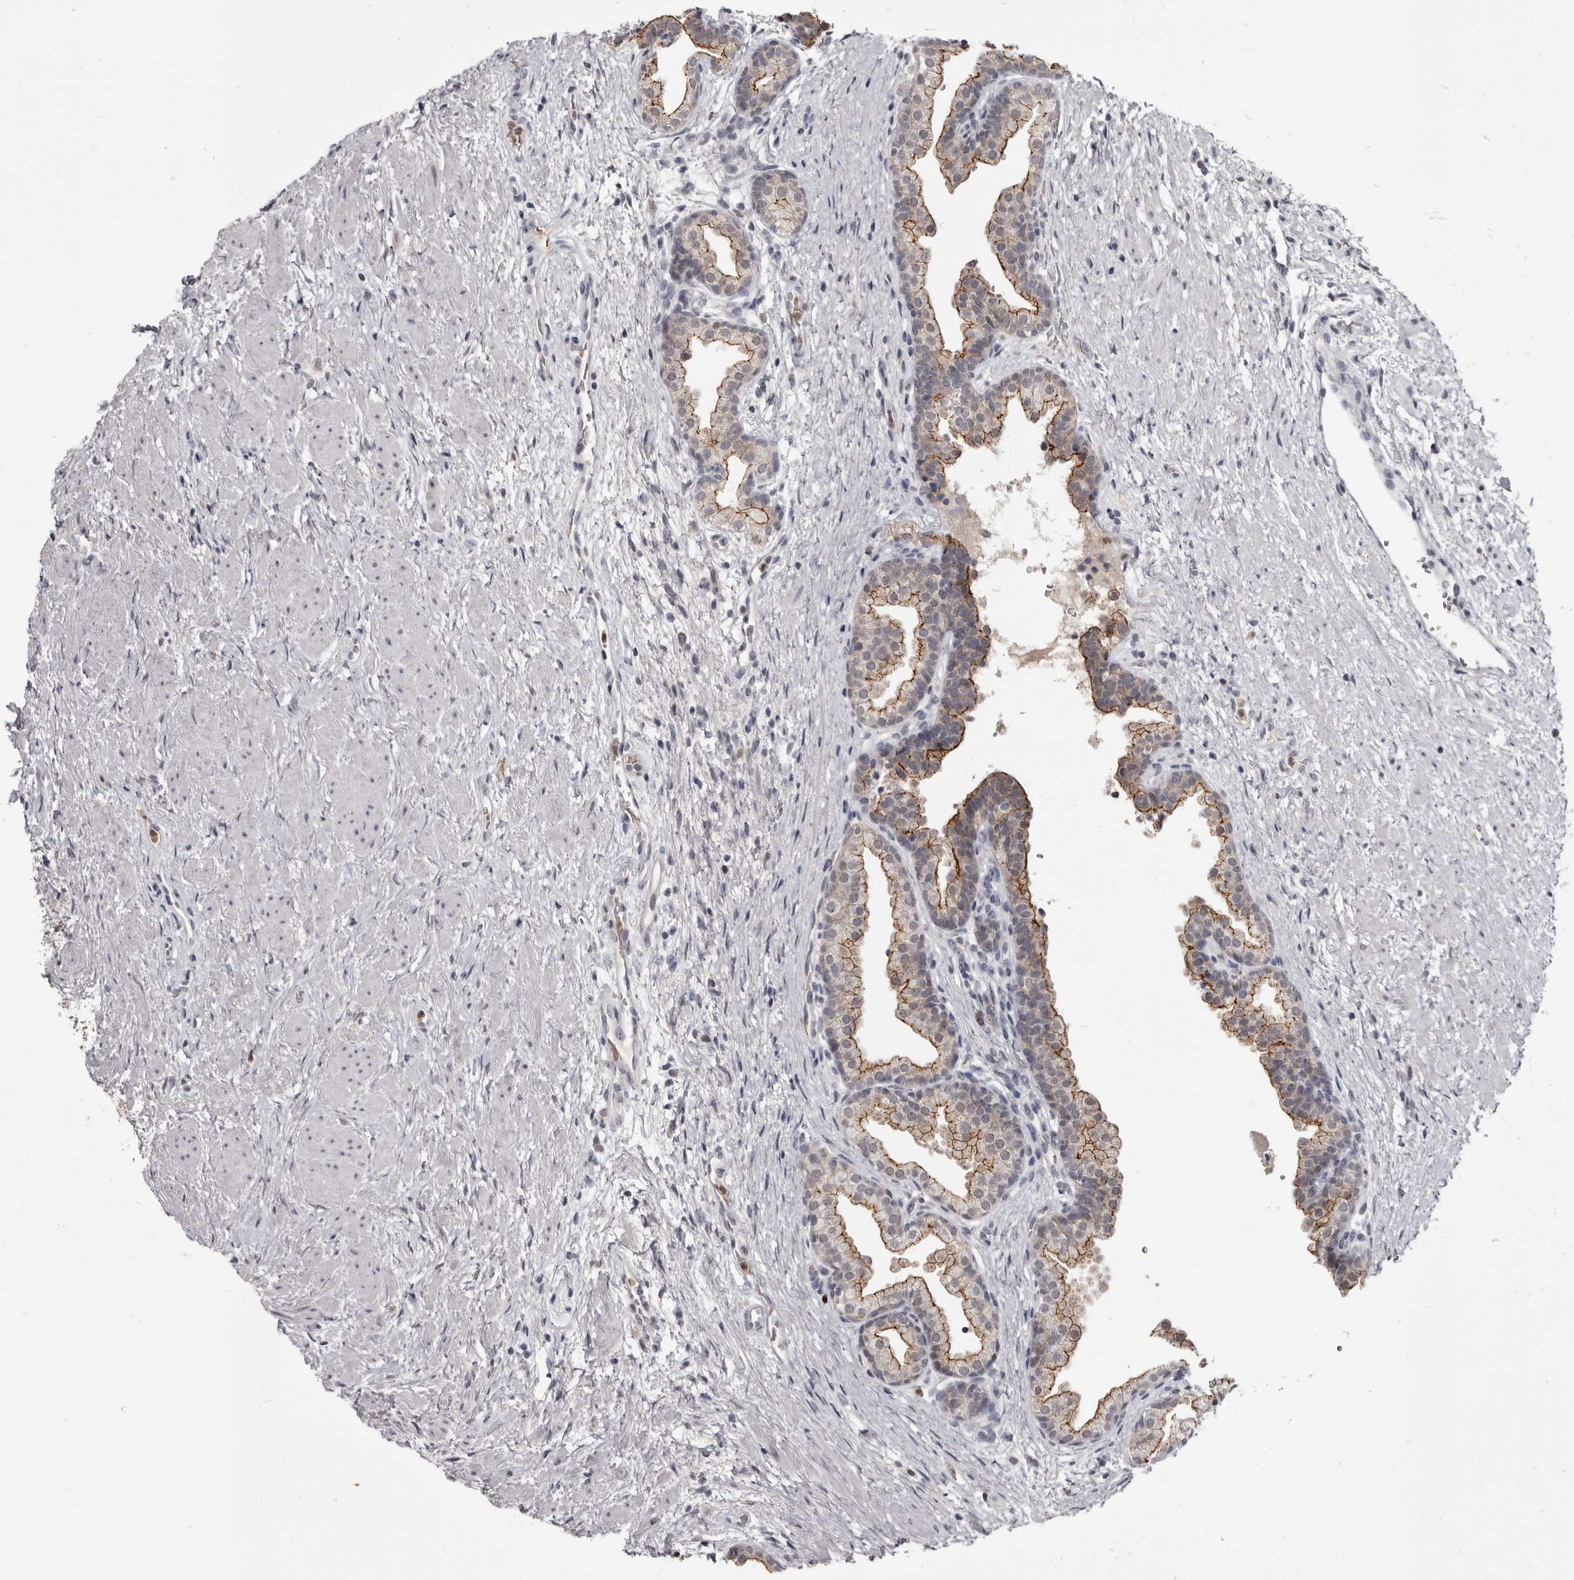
{"staining": {"intensity": "moderate", "quantity": ">75%", "location": "cytoplasmic/membranous"}, "tissue": "prostate", "cell_type": "Glandular cells", "image_type": "normal", "snomed": [{"axis": "morphology", "description": "Normal tissue, NOS"}, {"axis": "topography", "description": "Prostate"}], "caption": "This histopathology image shows immunohistochemistry staining of benign human prostate, with medium moderate cytoplasmic/membranous staining in about >75% of glandular cells.", "gene": "CGN", "patient": {"sex": "male", "age": 48}}